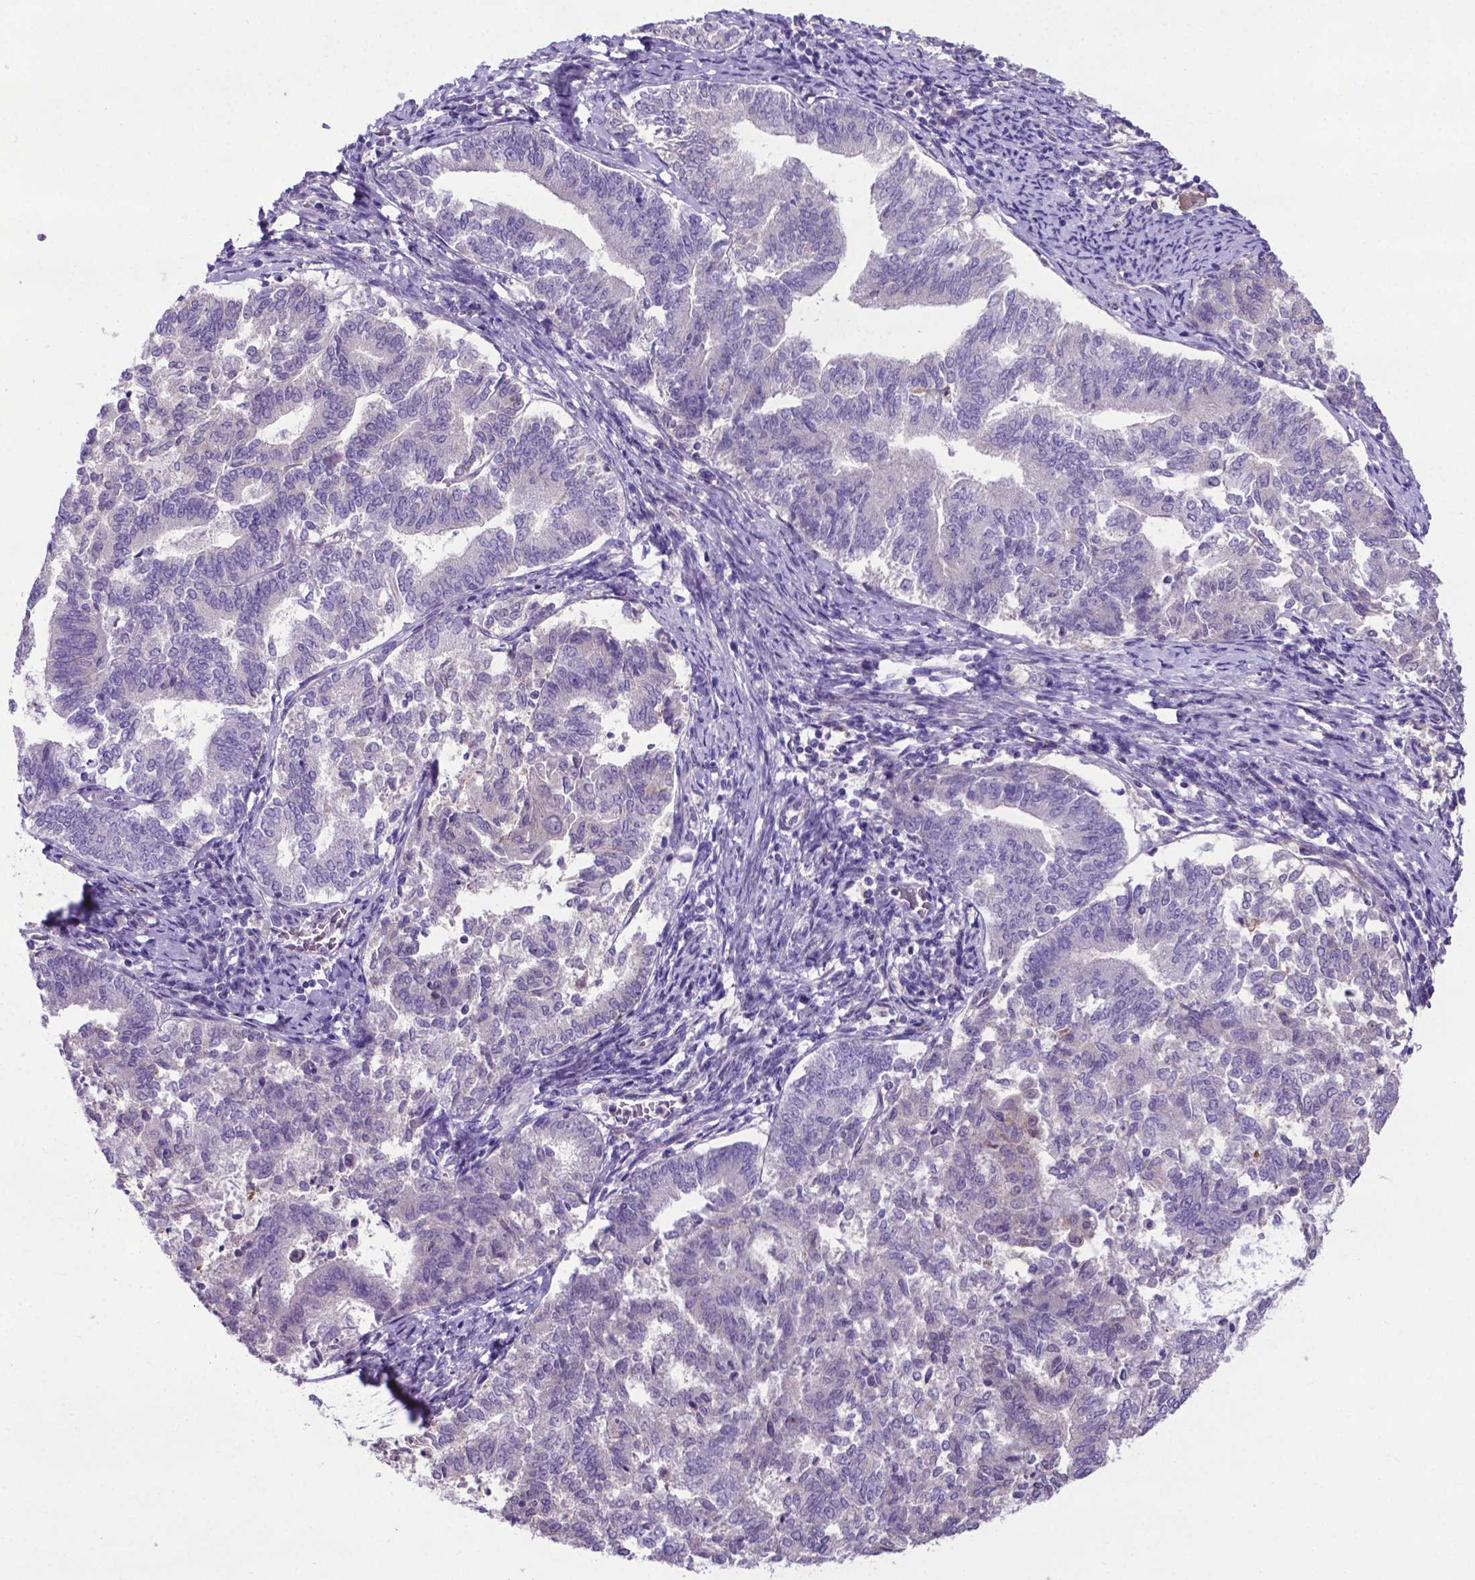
{"staining": {"intensity": "negative", "quantity": "none", "location": "none"}, "tissue": "endometrial cancer", "cell_type": "Tumor cells", "image_type": "cancer", "snomed": [{"axis": "morphology", "description": "Adenocarcinoma, NOS"}, {"axis": "topography", "description": "Endometrium"}], "caption": "IHC image of human endometrial adenocarcinoma stained for a protein (brown), which exhibits no expression in tumor cells. The staining was performed using DAB to visualize the protein expression in brown, while the nuclei were stained in blue with hematoxylin (Magnification: 20x).", "gene": "ADRA2B", "patient": {"sex": "female", "age": 65}}